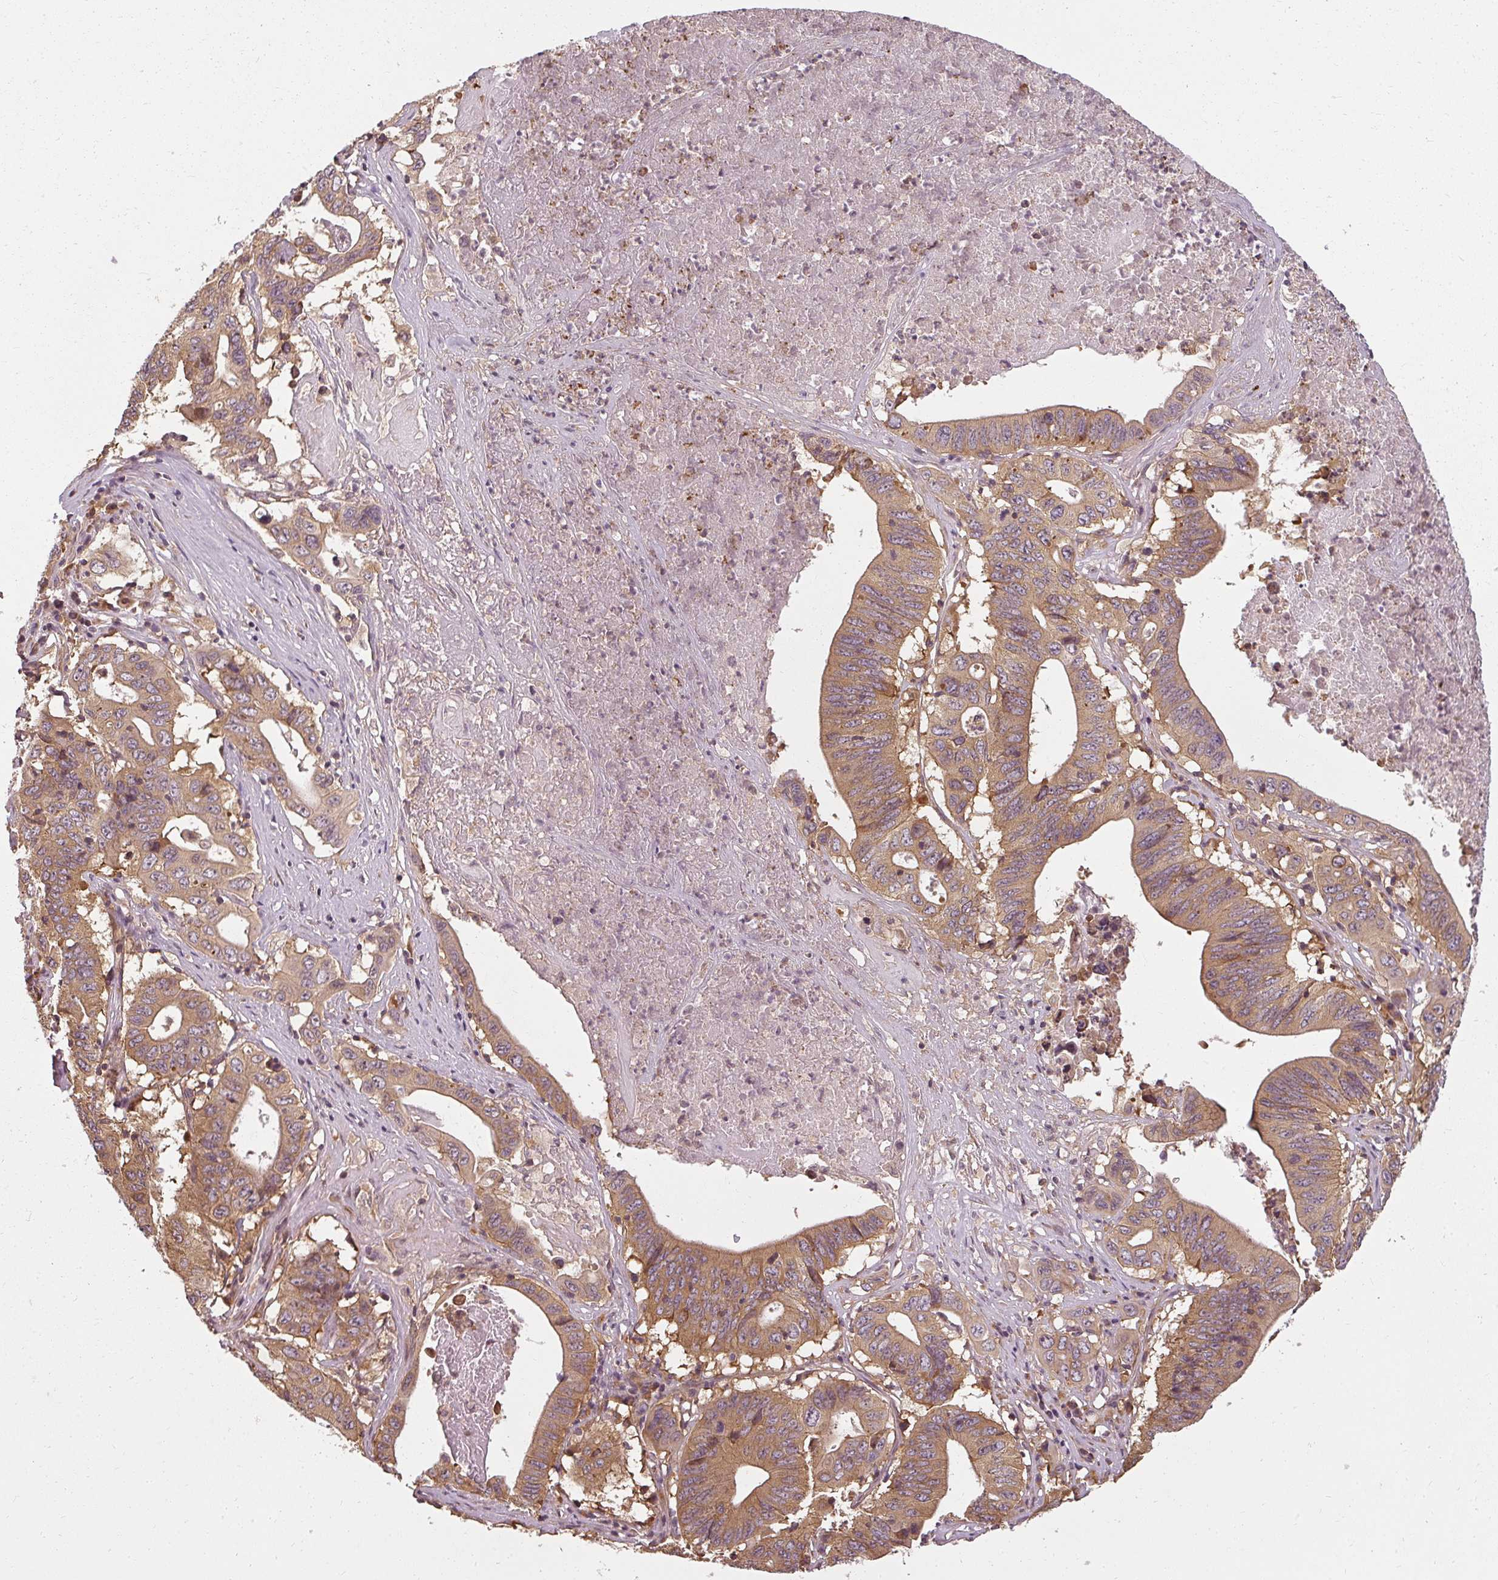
{"staining": {"intensity": "moderate", "quantity": ">75%", "location": "cytoplasmic/membranous"}, "tissue": "lung cancer", "cell_type": "Tumor cells", "image_type": "cancer", "snomed": [{"axis": "morphology", "description": "Adenocarcinoma, NOS"}, {"axis": "topography", "description": "Lung"}], "caption": "The histopathology image shows a brown stain indicating the presence of a protein in the cytoplasmic/membranous of tumor cells in lung adenocarcinoma.", "gene": "RPL24", "patient": {"sex": "female", "age": 60}}